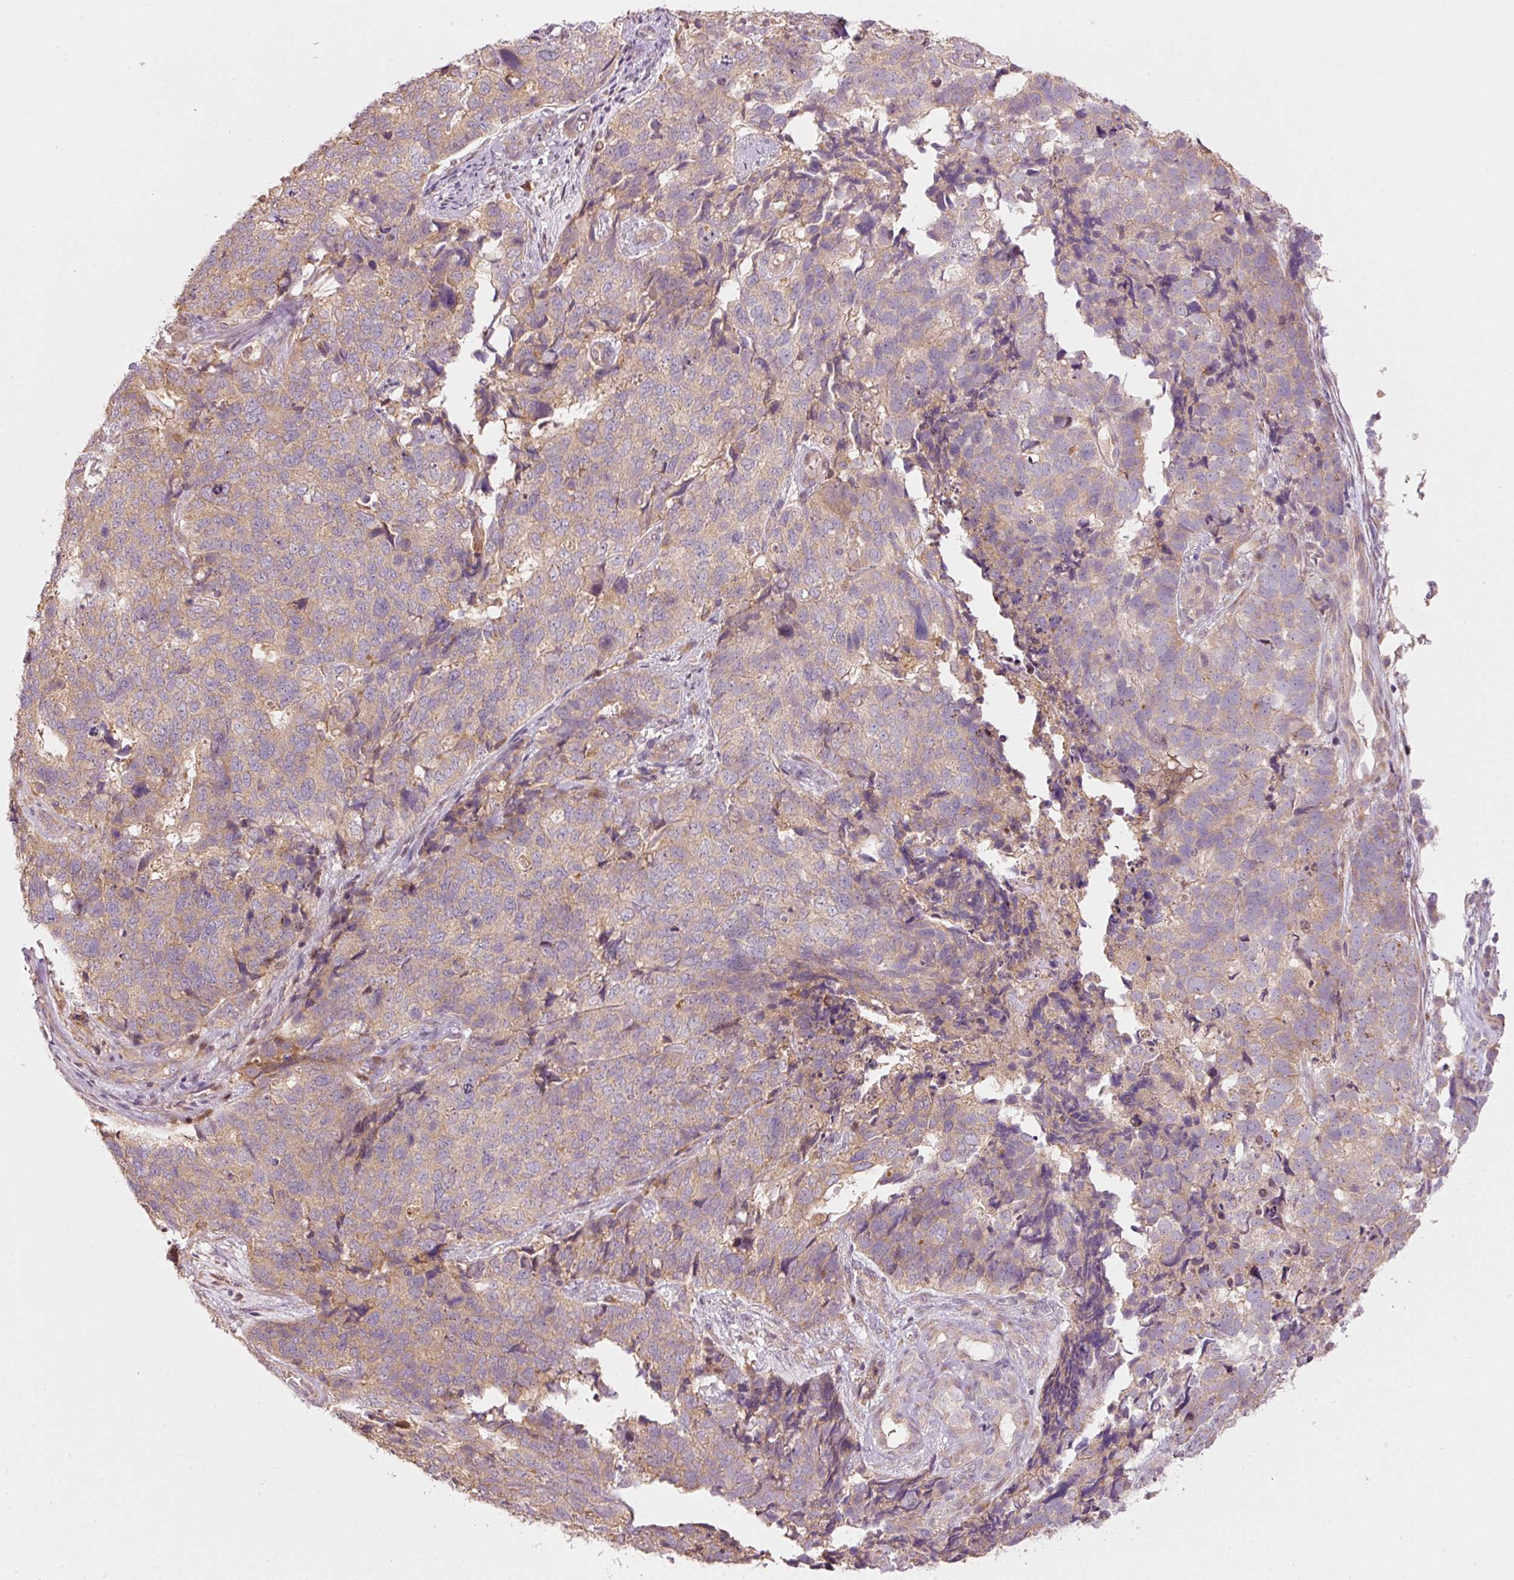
{"staining": {"intensity": "weak", "quantity": "25%-75%", "location": "cytoplasmic/membranous"}, "tissue": "cervical cancer", "cell_type": "Tumor cells", "image_type": "cancer", "snomed": [{"axis": "morphology", "description": "Squamous cell carcinoma, NOS"}, {"axis": "topography", "description": "Cervix"}], "caption": "Immunohistochemical staining of human squamous cell carcinoma (cervical) demonstrates low levels of weak cytoplasmic/membranous staining in approximately 25%-75% of tumor cells. (DAB IHC, brown staining for protein, blue staining for nuclei).", "gene": "MAP10", "patient": {"sex": "female", "age": 63}}